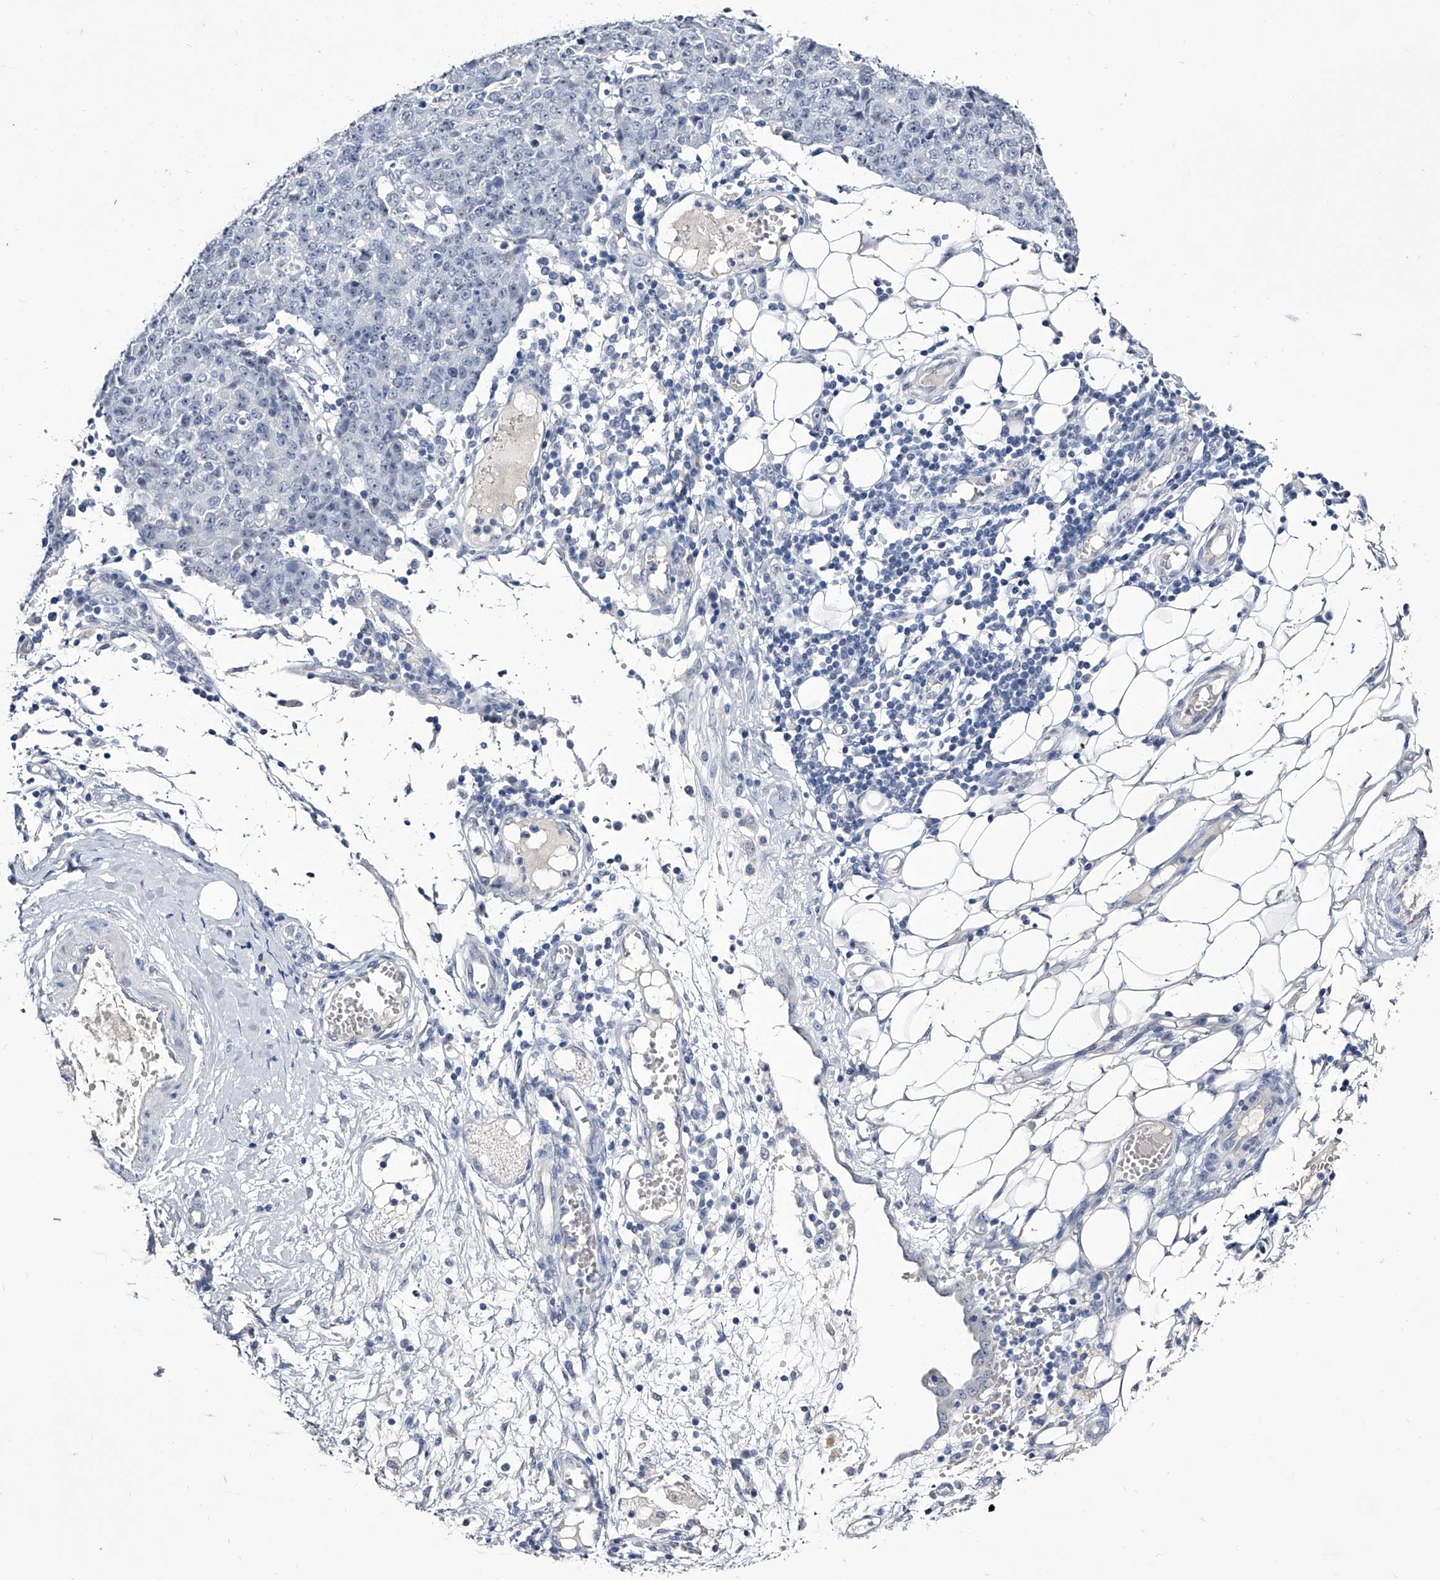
{"staining": {"intensity": "negative", "quantity": "none", "location": "none"}, "tissue": "ovarian cancer", "cell_type": "Tumor cells", "image_type": "cancer", "snomed": [{"axis": "morphology", "description": "Carcinoma, endometroid"}, {"axis": "topography", "description": "Ovary"}], "caption": "There is no significant positivity in tumor cells of ovarian cancer (endometroid carcinoma).", "gene": "CRISP2", "patient": {"sex": "female", "age": 42}}